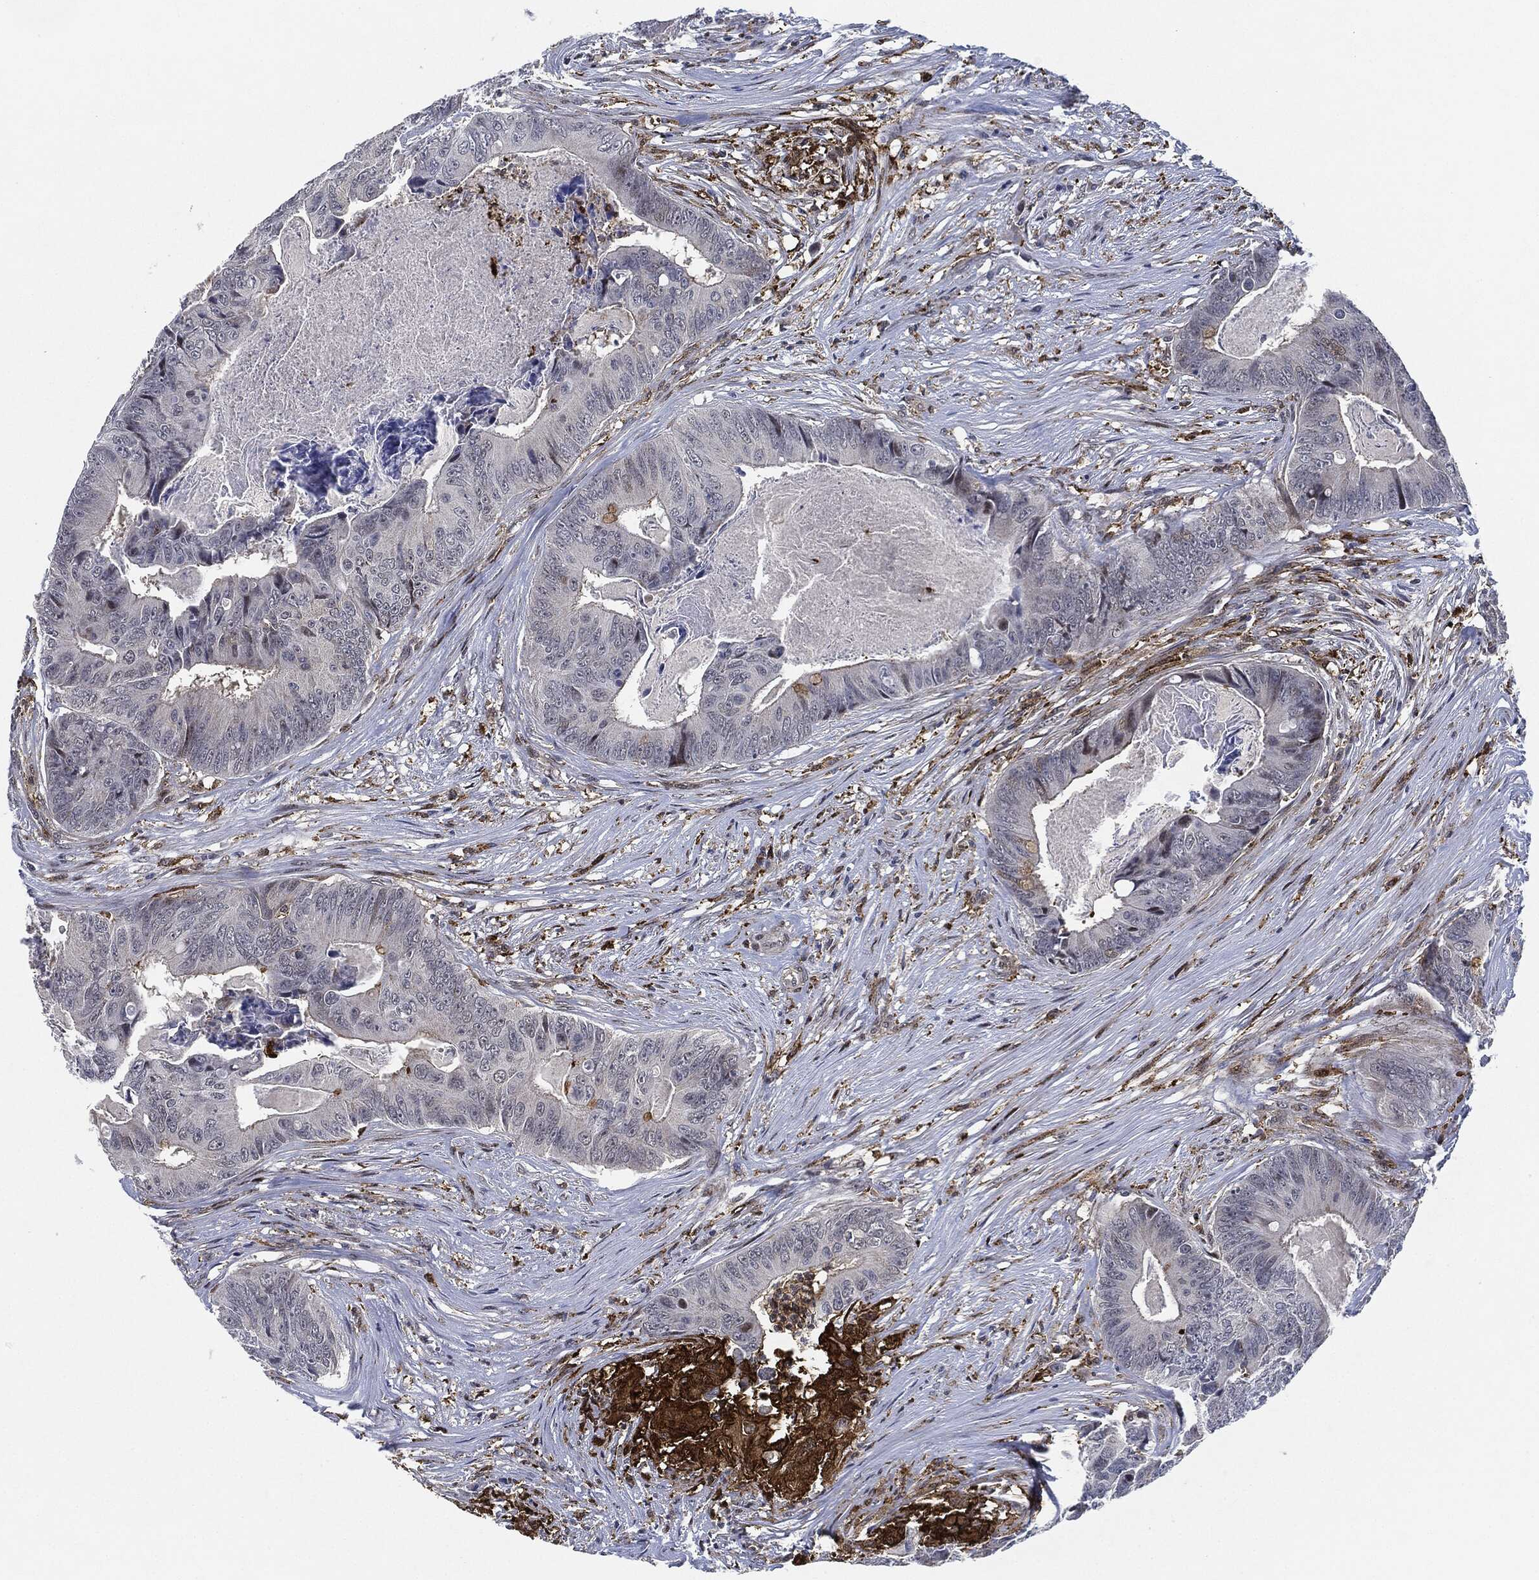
{"staining": {"intensity": "negative", "quantity": "none", "location": "none"}, "tissue": "colorectal cancer", "cell_type": "Tumor cells", "image_type": "cancer", "snomed": [{"axis": "morphology", "description": "Adenocarcinoma, NOS"}, {"axis": "topography", "description": "Colon"}], "caption": "An immunohistochemistry micrograph of colorectal cancer is shown. There is no staining in tumor cells of colorectal cancer.", "gene": "NANOS3", "patient": {"sex": "male", "age": 84}}